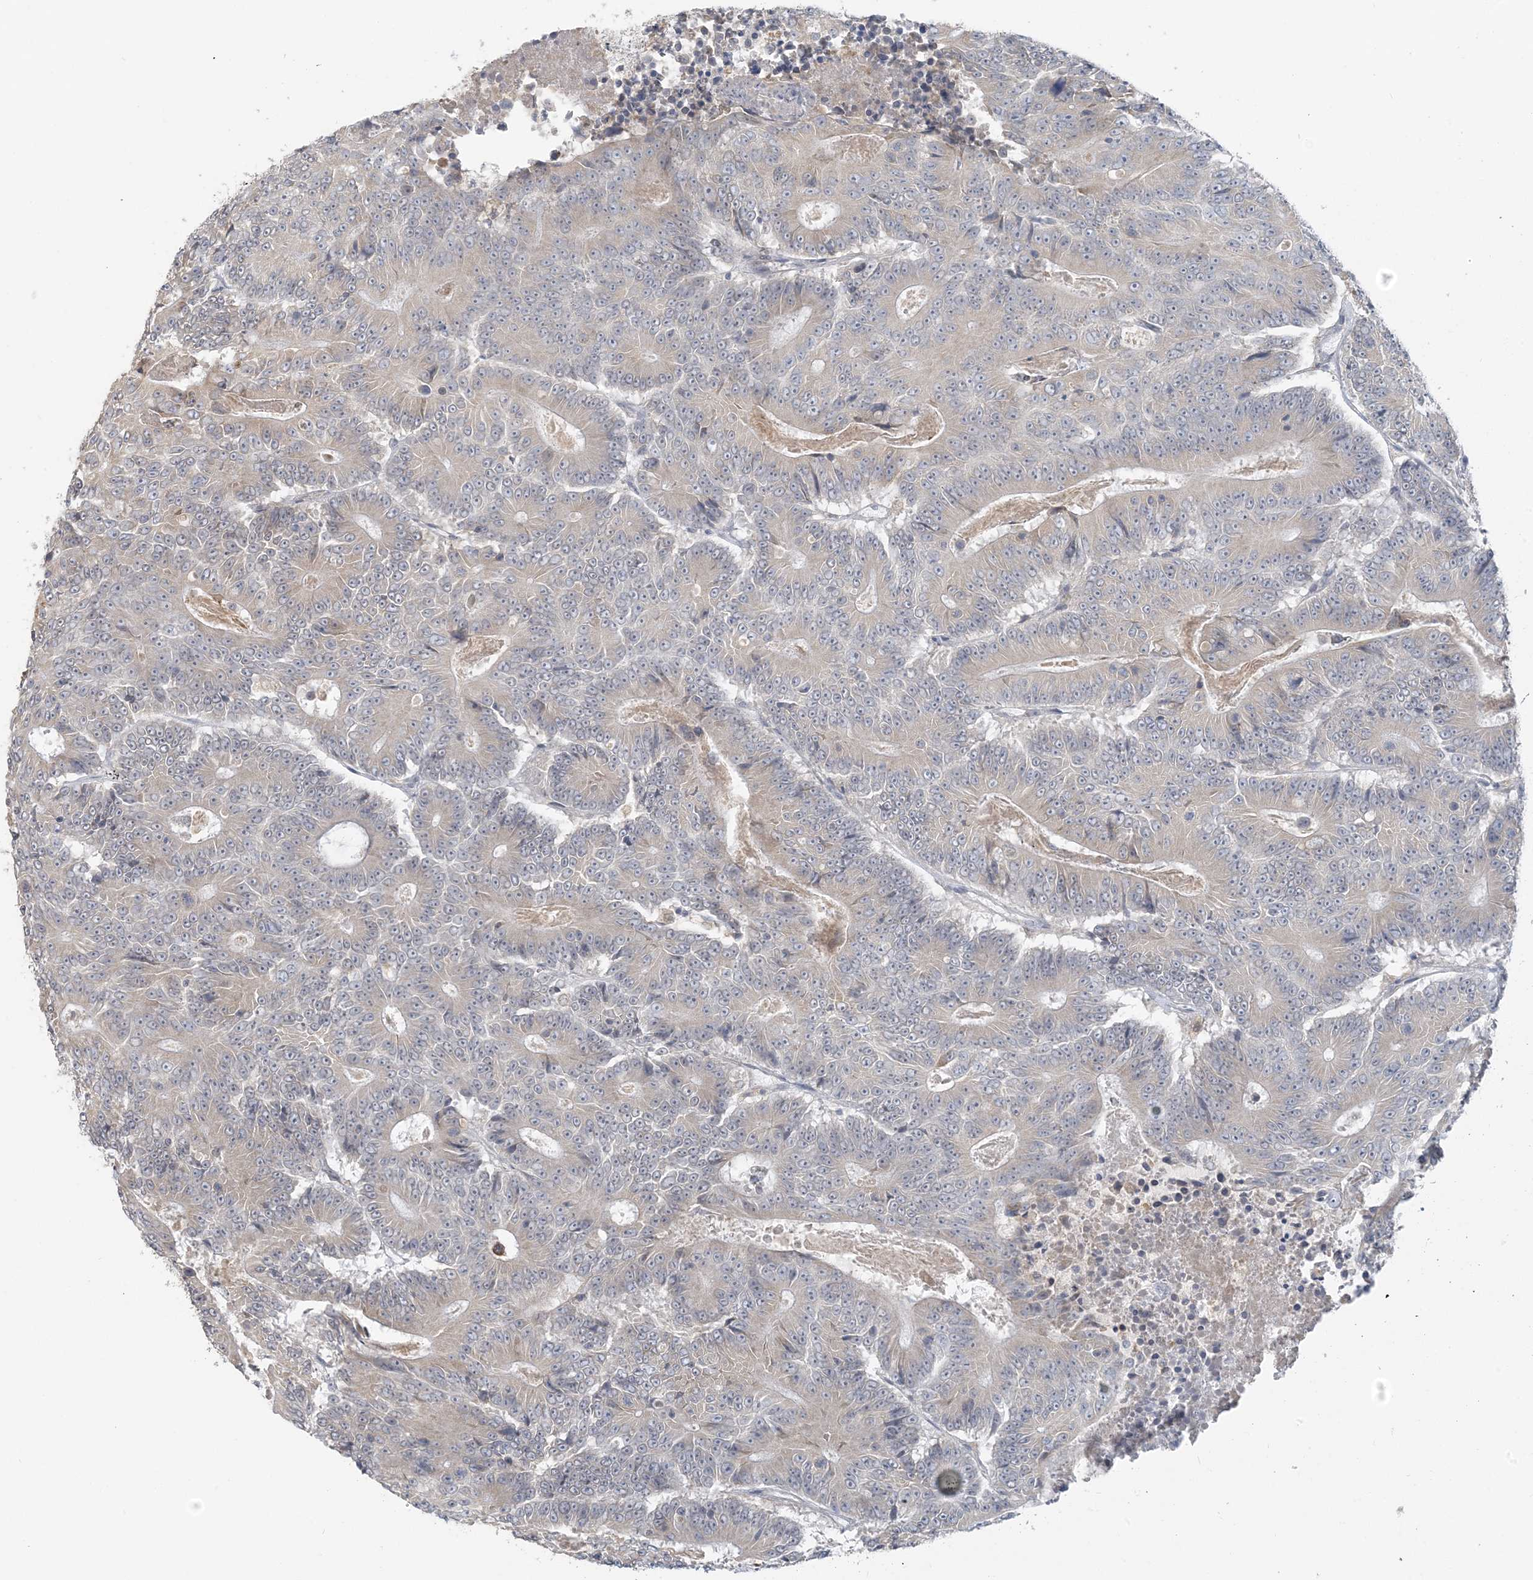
{"staining": {"intensity": "negative", "quantity": "none", "location": "none"}, "tissue": "colorectal cancer", "cell_type": "Tumor cells", "image_type": "cancer", "snomed": [{"axis": "morphology", "description": "Adenocarcinoma, NOS"}, {"axis": "topography", "description": "Colon"}], "caption": "Adenocarcinoma (colorectal) was stained to show a protein in brown. There is no significant expression in tumor cells. The staining is performed using DAB (3,3'-diaminobenzidine) brown chromogen with nuclei counter-stained in using hematoxylin.", "gene": "EEFSEC", "patient": {"sex": "male", "age": 83}}